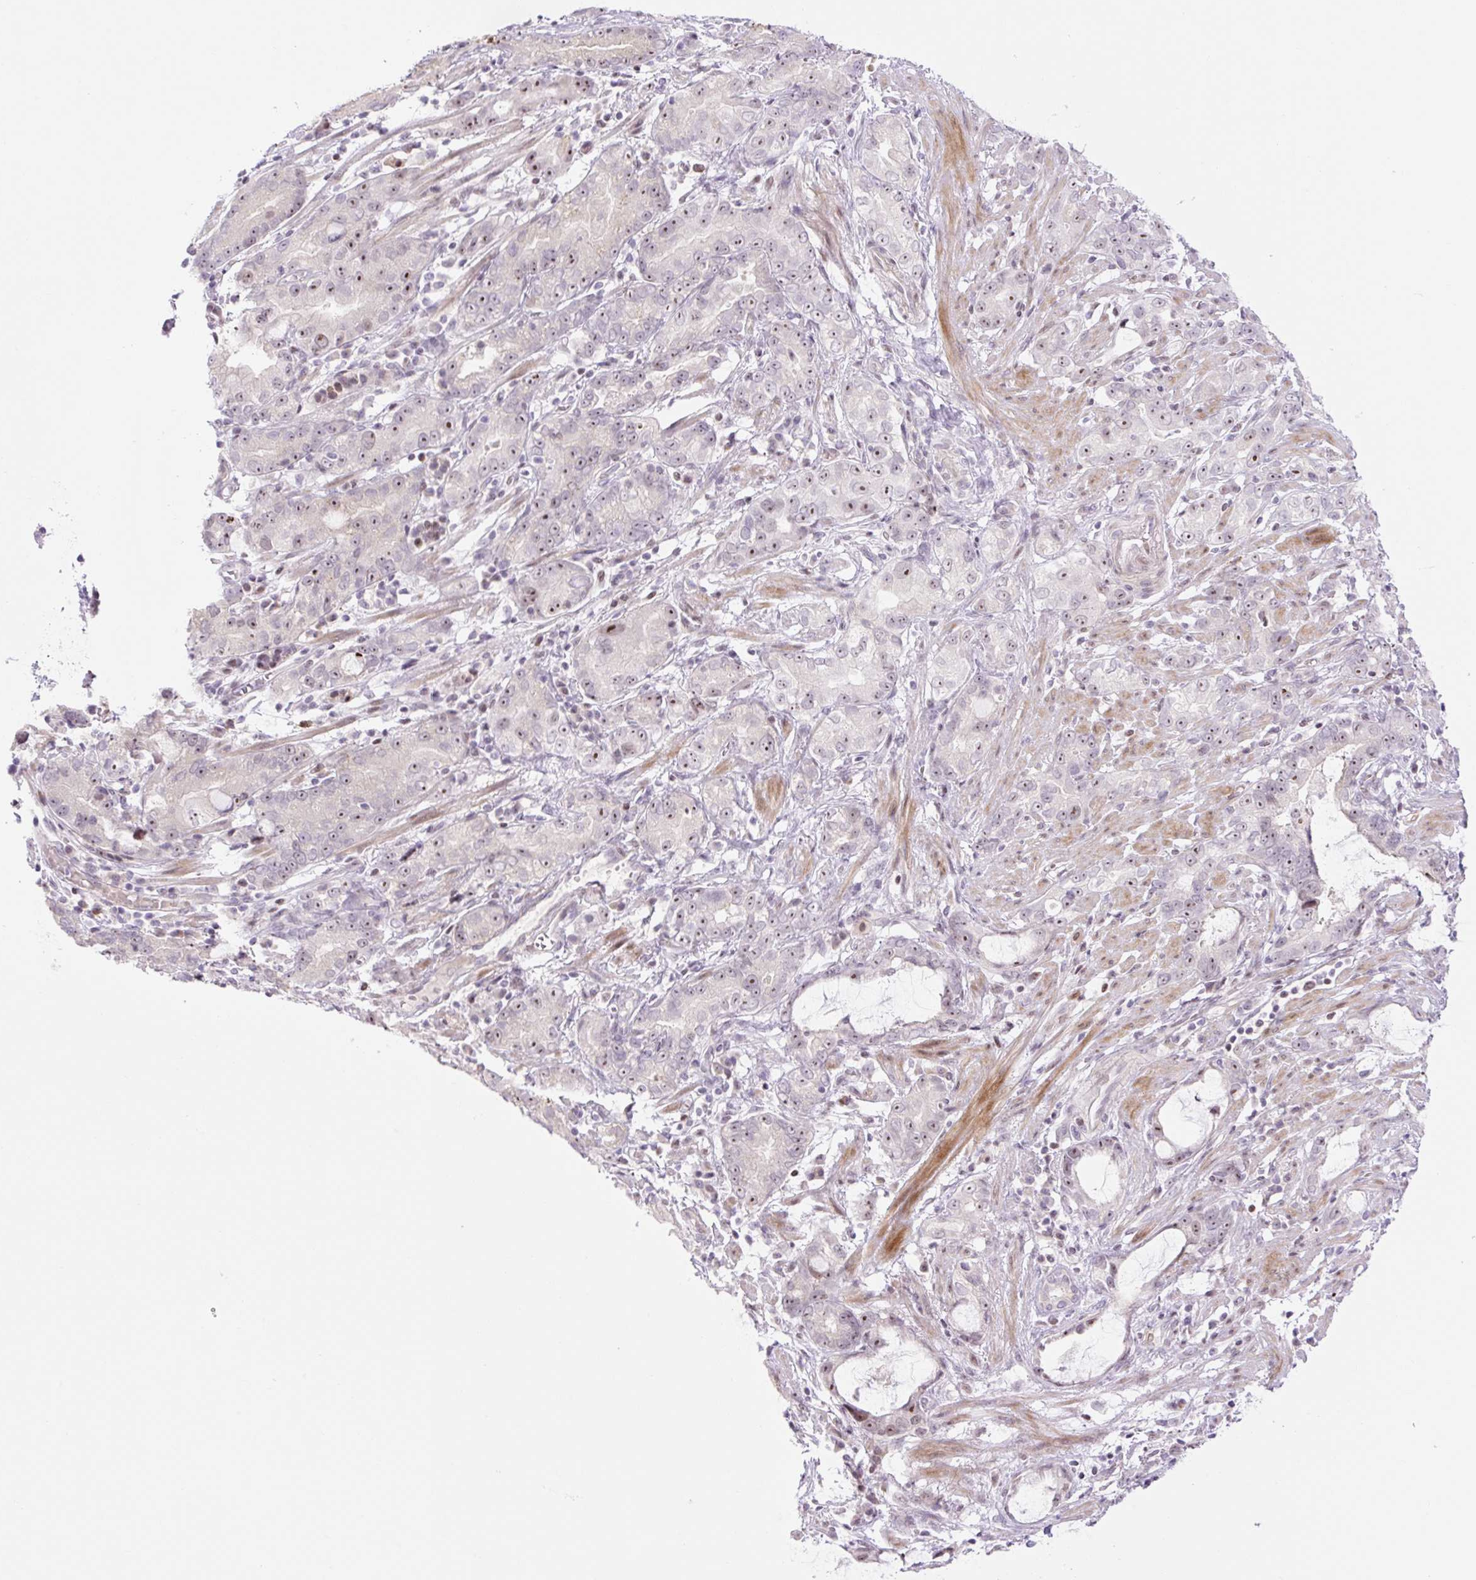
{"staining": {"intensity": "weak", "quantity": ">75%", "location": "nuclear"}, "tissue": "stomach cancer", "cell_type": "Tumor cells", "image_type": "cancer", "snomed": [{"axis": "morphology", "description": "Adenocarcinoma, NOS"}, {"axis": "topography", "description": "Stomach"}], "caption": "High-magnification brightfield microscopy of stomach cancer stained with DAB (brown) and counterstained with hematoxylin (blue). tumor cells exhibit weak nuclear expression is present in about>75% of cells.", "gene": "ZNF417", "patient": {"sex": "male", "age": 55}}